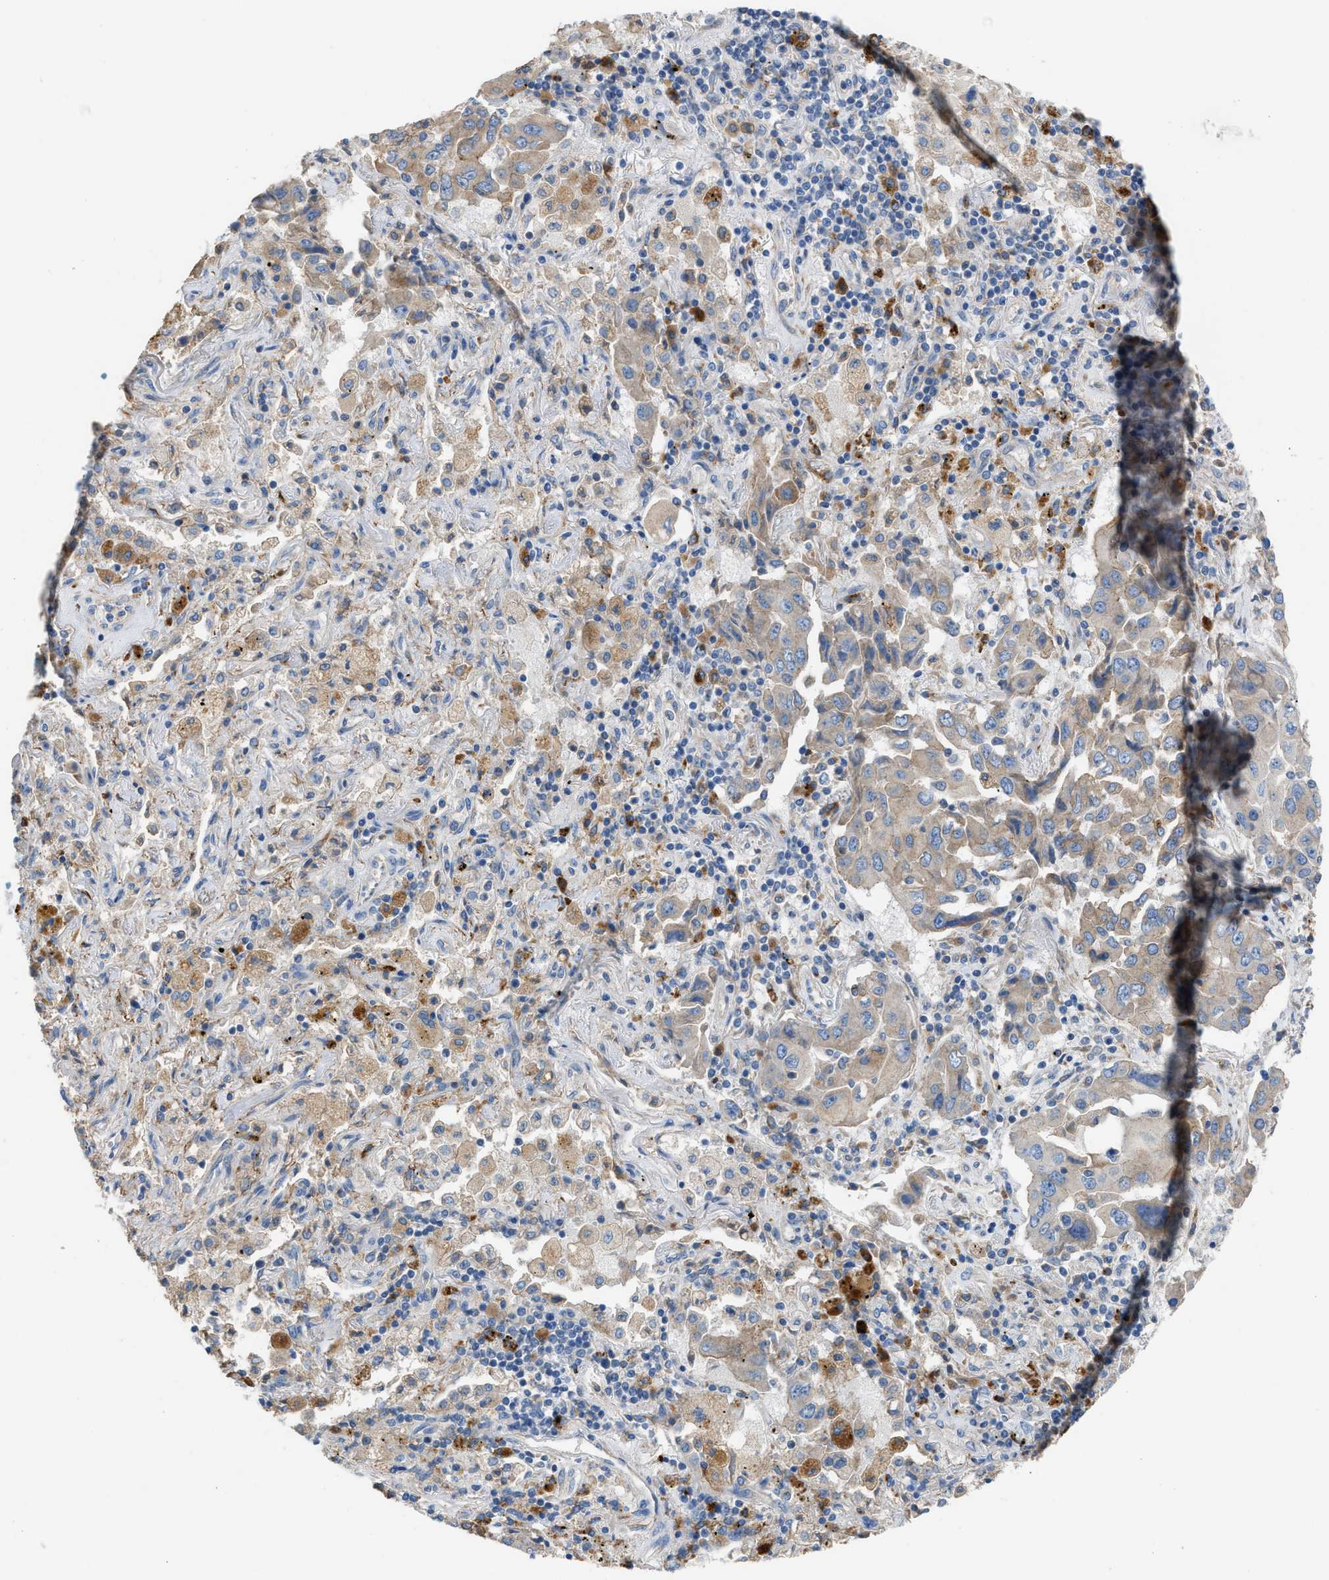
{"staining": {"intensity": "weak", "quantity": "25%-75%", "location": "cytoplasmic/membranous"}, "tissue": "lung cancer", "cell_type": "Tumor cells", "image_type": "cancer", "snomed": [{"axis": "morphology", "description": "Adenocarcinoma, NOS"}, {"axis": "topography", "description": "Lung"}], "caption": "IHC micrograph of neoplastic tissue: human lung cancer (adenocarcinoma) stained using immunohistochemistry demonstrates low levels of weak protein expression localized specifically in the cytoplasmic/membranous of tumor cells, appearing as a cytoplasmic/membranous brown color.", "gene": "AOAH", "patient": {"sex": "female", "age": 65}}